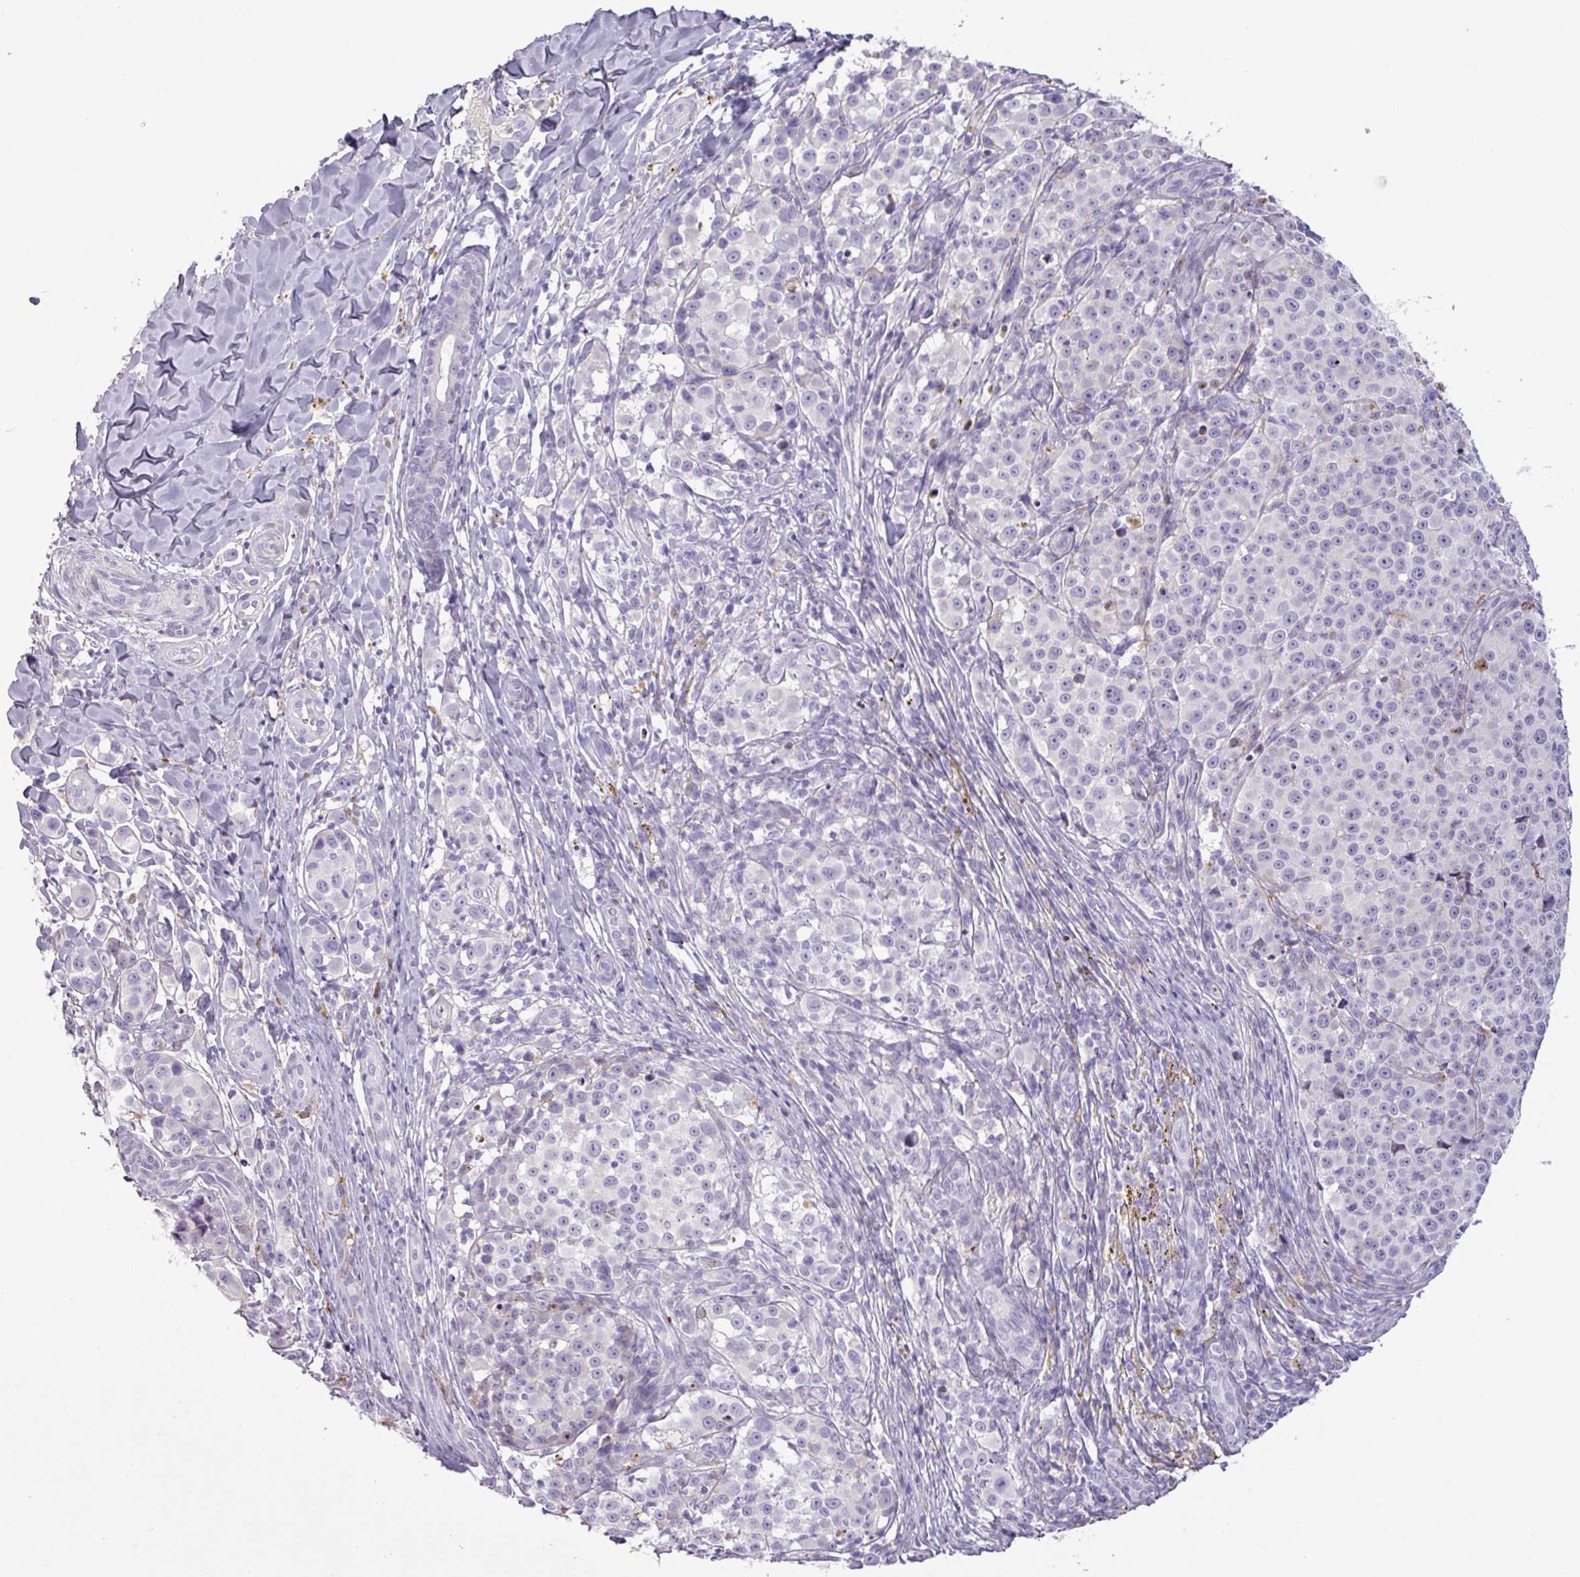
{"staining": {"intensity": "negative", "quantity": "none", "location": "none"}, "tissue": "melanoma", "cell_type": "Tumor cells", "image_type": "cancer", "snomed": [{"axis": "morphology", "description": "Malignant melanoma, NOS"}, {"axis": "topography", "description": "Skin"}], "caption": "This photomicrograph is of malignant melanoma stained with immunohistochemistry (IHC) to label a protein in brown with the nuclei are counter-stained blue. There is no positivity in tumor cells. (DAB IHC, high magnification).", "gene": "C4B", "patient": {"sex": "female", "age": 35}}